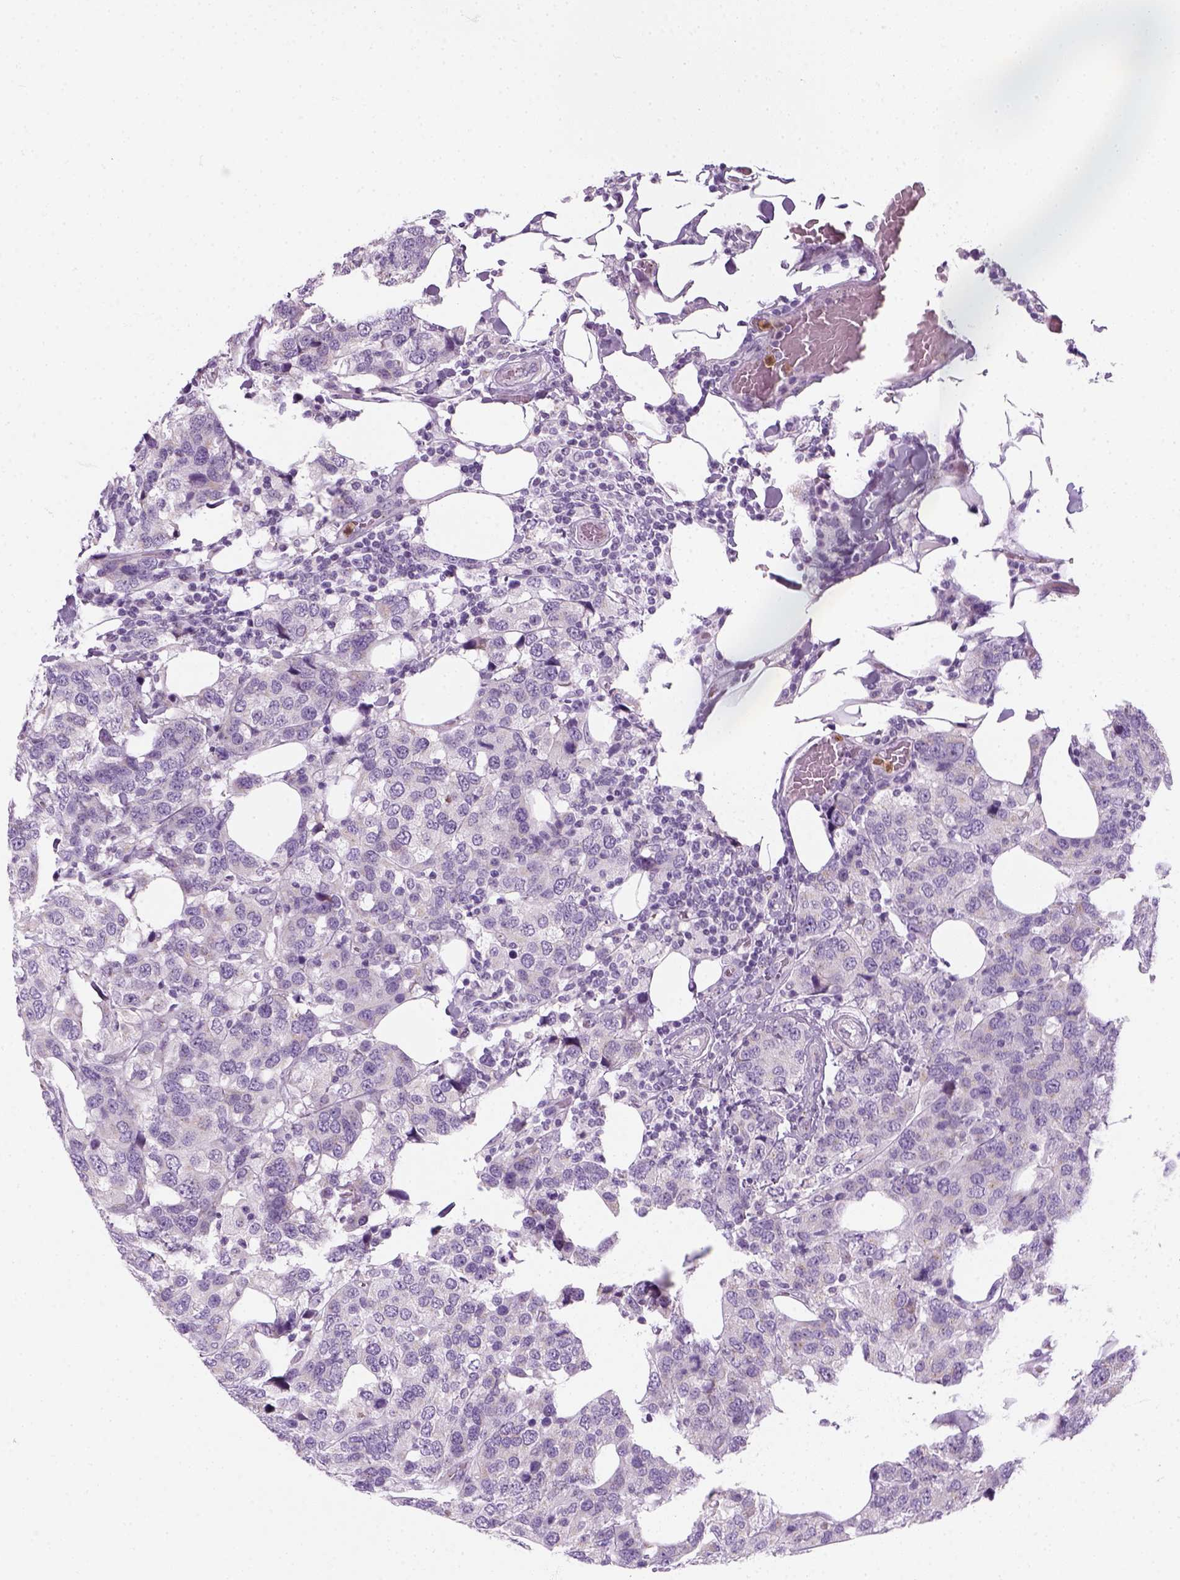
{"staining": {"intensity": "negative", "quantity": "none", "location": "none"}, "tissue": "breast cancer", "cell_type": "Tumor cells", "image_type": "cancer", "snomed": [{"axis": "morphology", "description": "Lobular carcinoma"}, {"axis": "topography", "description": "Breast"}], "caption": "The micrograph shows no significant staining in tumor cells of breast lobular carcinoma.", "gene": "IL4", "patient": {"sex": "female", "age": 59}}